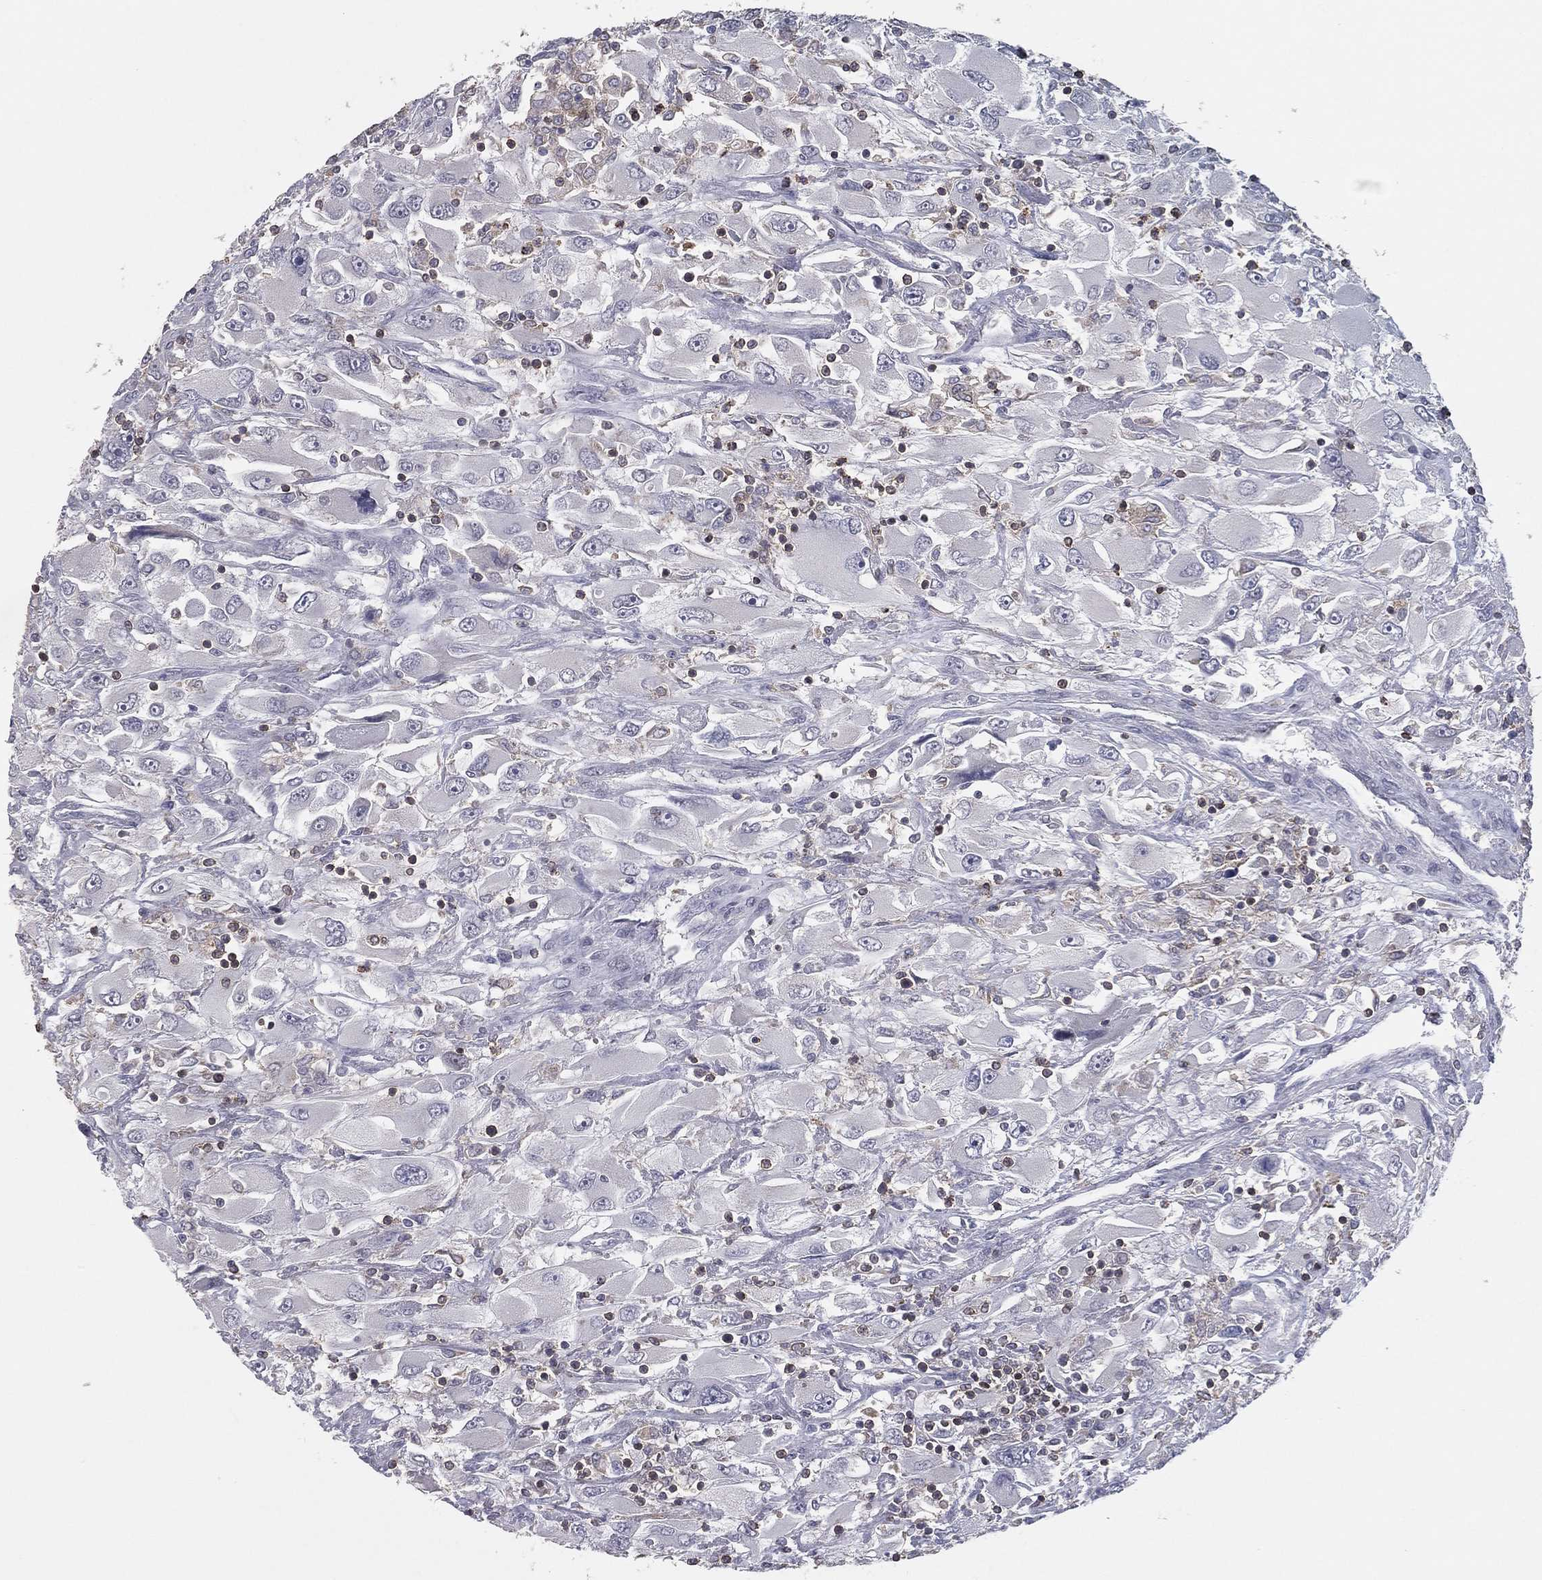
{"staining": {"intensity": "negative", "quantity": "none", "location": "none"}, "tissue": "renal cancer", "cell_type": "Tumor cells", "image_type": "cancer", "snomed": [{"axis": "morphology", "description": "Adenocarcinoma, NOS"}, {"axis": "topography", "description": "Kidney"}], "caption": "The histopathology image reveals no significant staining in tumor cells of adenocarcinoma (renal). (Immunohistochemistry, brightfield microscopy, high magnification).", "gene": "PSTPIP1", "patient": {"sex": "female", "age": 52}}